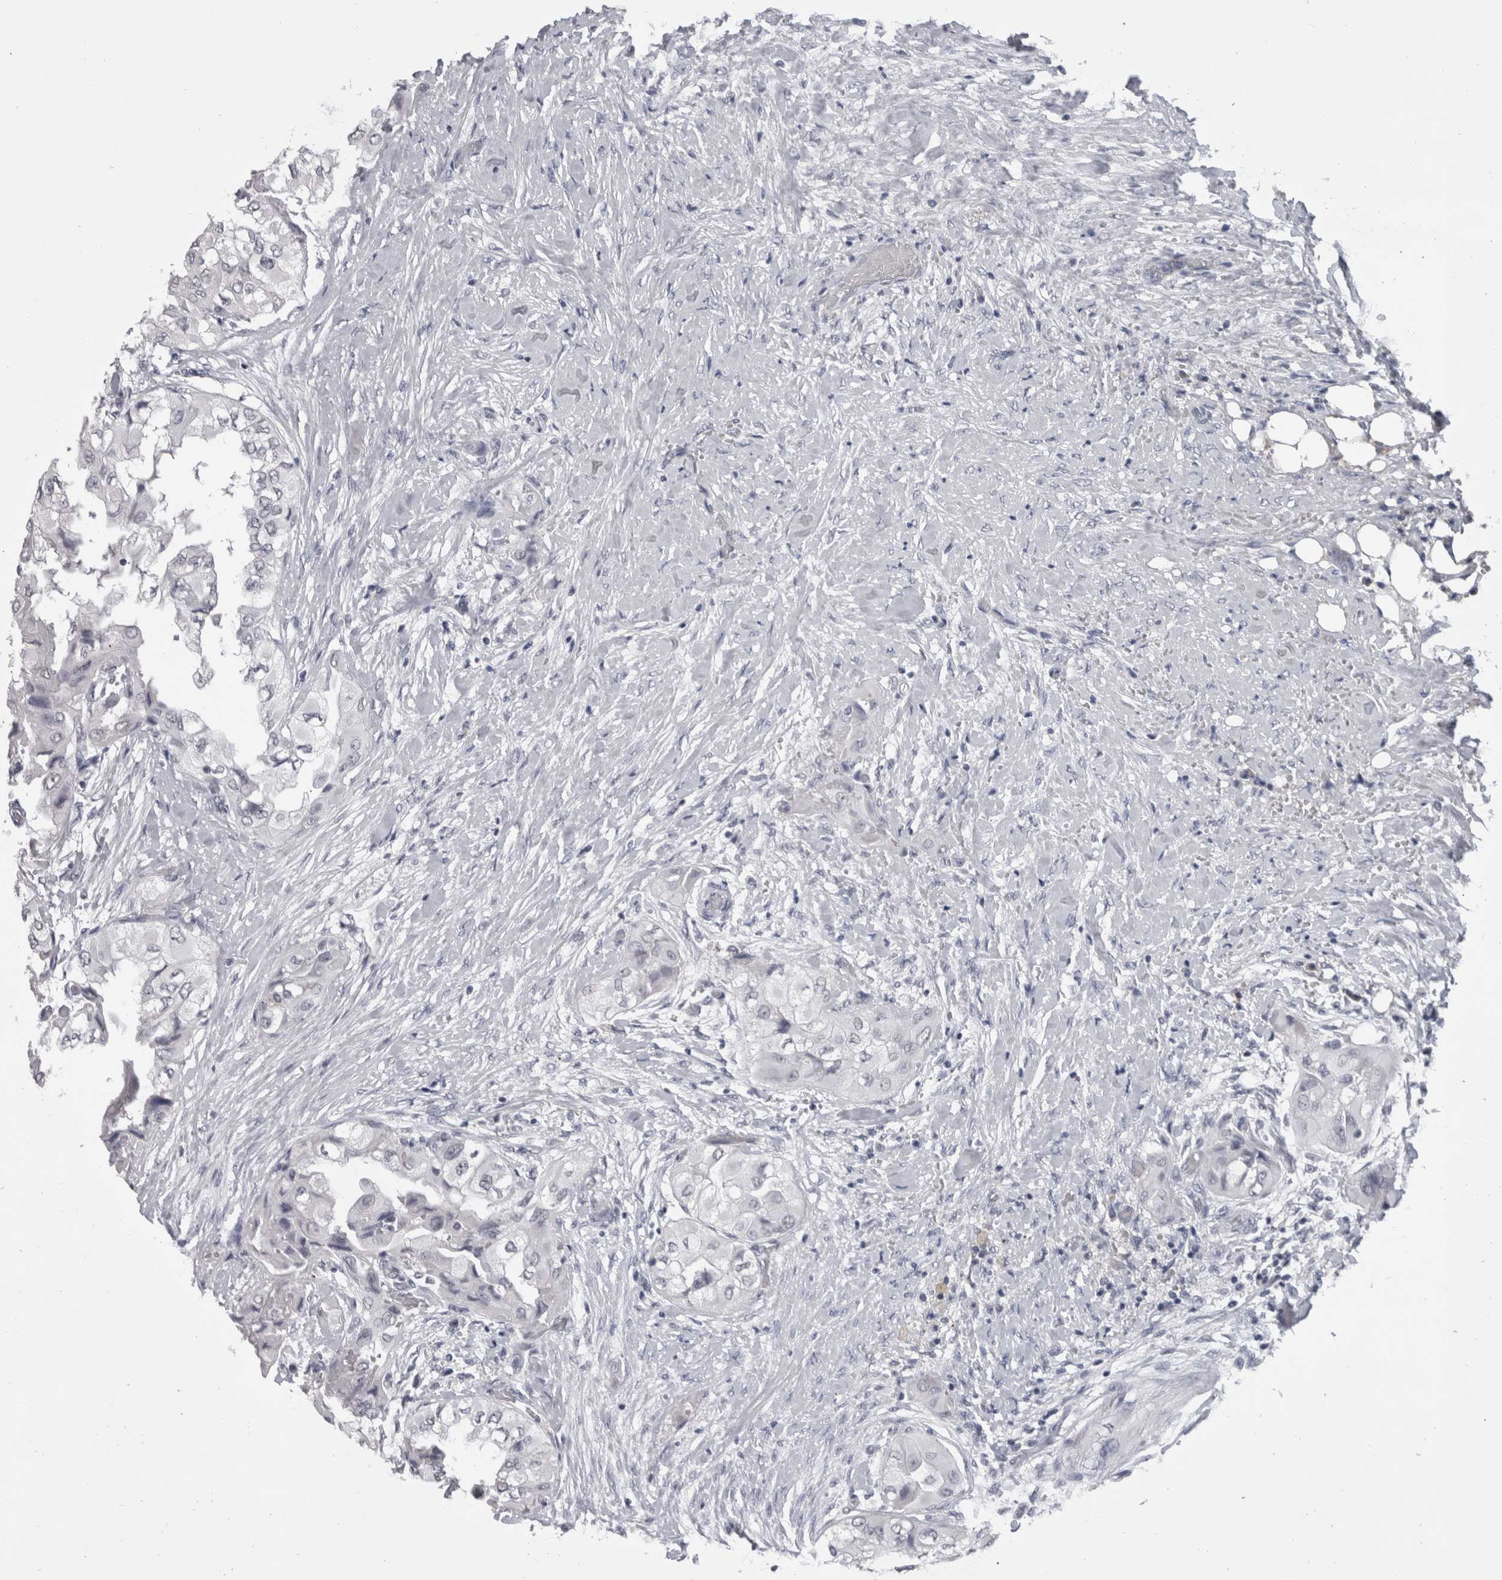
{"staining": {"intensity": "negative", "quantity": "none", "location": "none"}, "tissue": "thyroid cancer", "cell_type": "Tumor cells", "image_type": "cancer", "snomed": [{"axis": "morphology", "description": "Papillary adenocarcinoma, NOS"}, {"axis": "topography", "description": "Thyroid gland"}], "caption": "There is no significant staining in tumor cells of thyroid papillary adenocarcinoma.", "gene": "DDX17", "patient": {"sex": "female", "age": 59}}